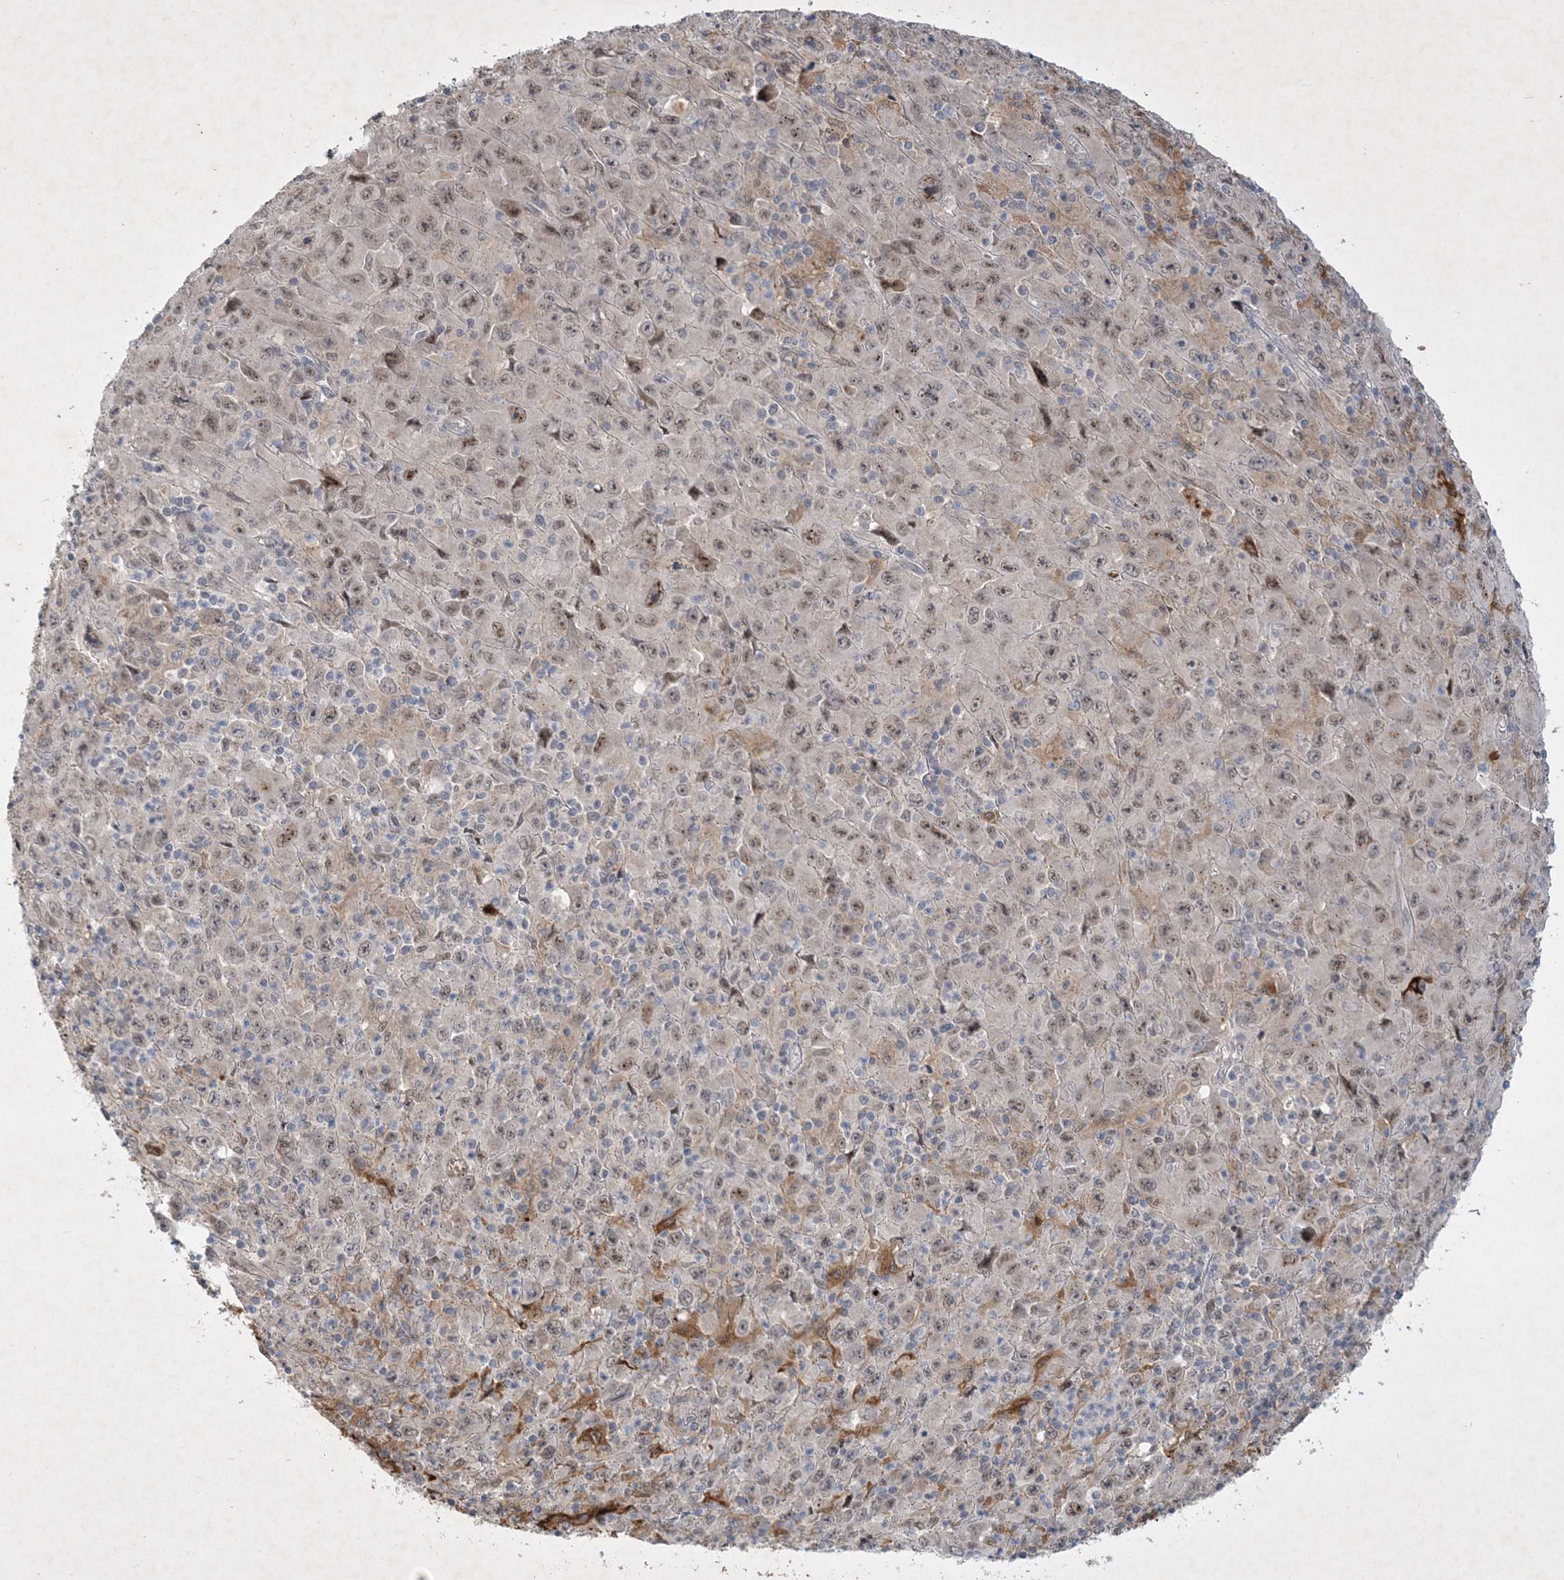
{"staining": {"intensity": "weak", "quantity": ">75%", "location": "nuclear"}, "tissue": "melanoma", "cell_type": "Tumor cells", "image_type": "cancer", "snomed": [{"axis": "morphology", "description": "Malignant melanoma, Metastatic site"}, {"axis": "topography", "description": "Skin"}], "caption": "A brown stain labels weak nuclear positivity of a protein in malignant melanoma (metastatic site) tumor cells. (brown staining indicates protein expression, while blue staining denotes nuclei).", "gene": "THG1L", "patient": {"sex": "female", "age": 56}}